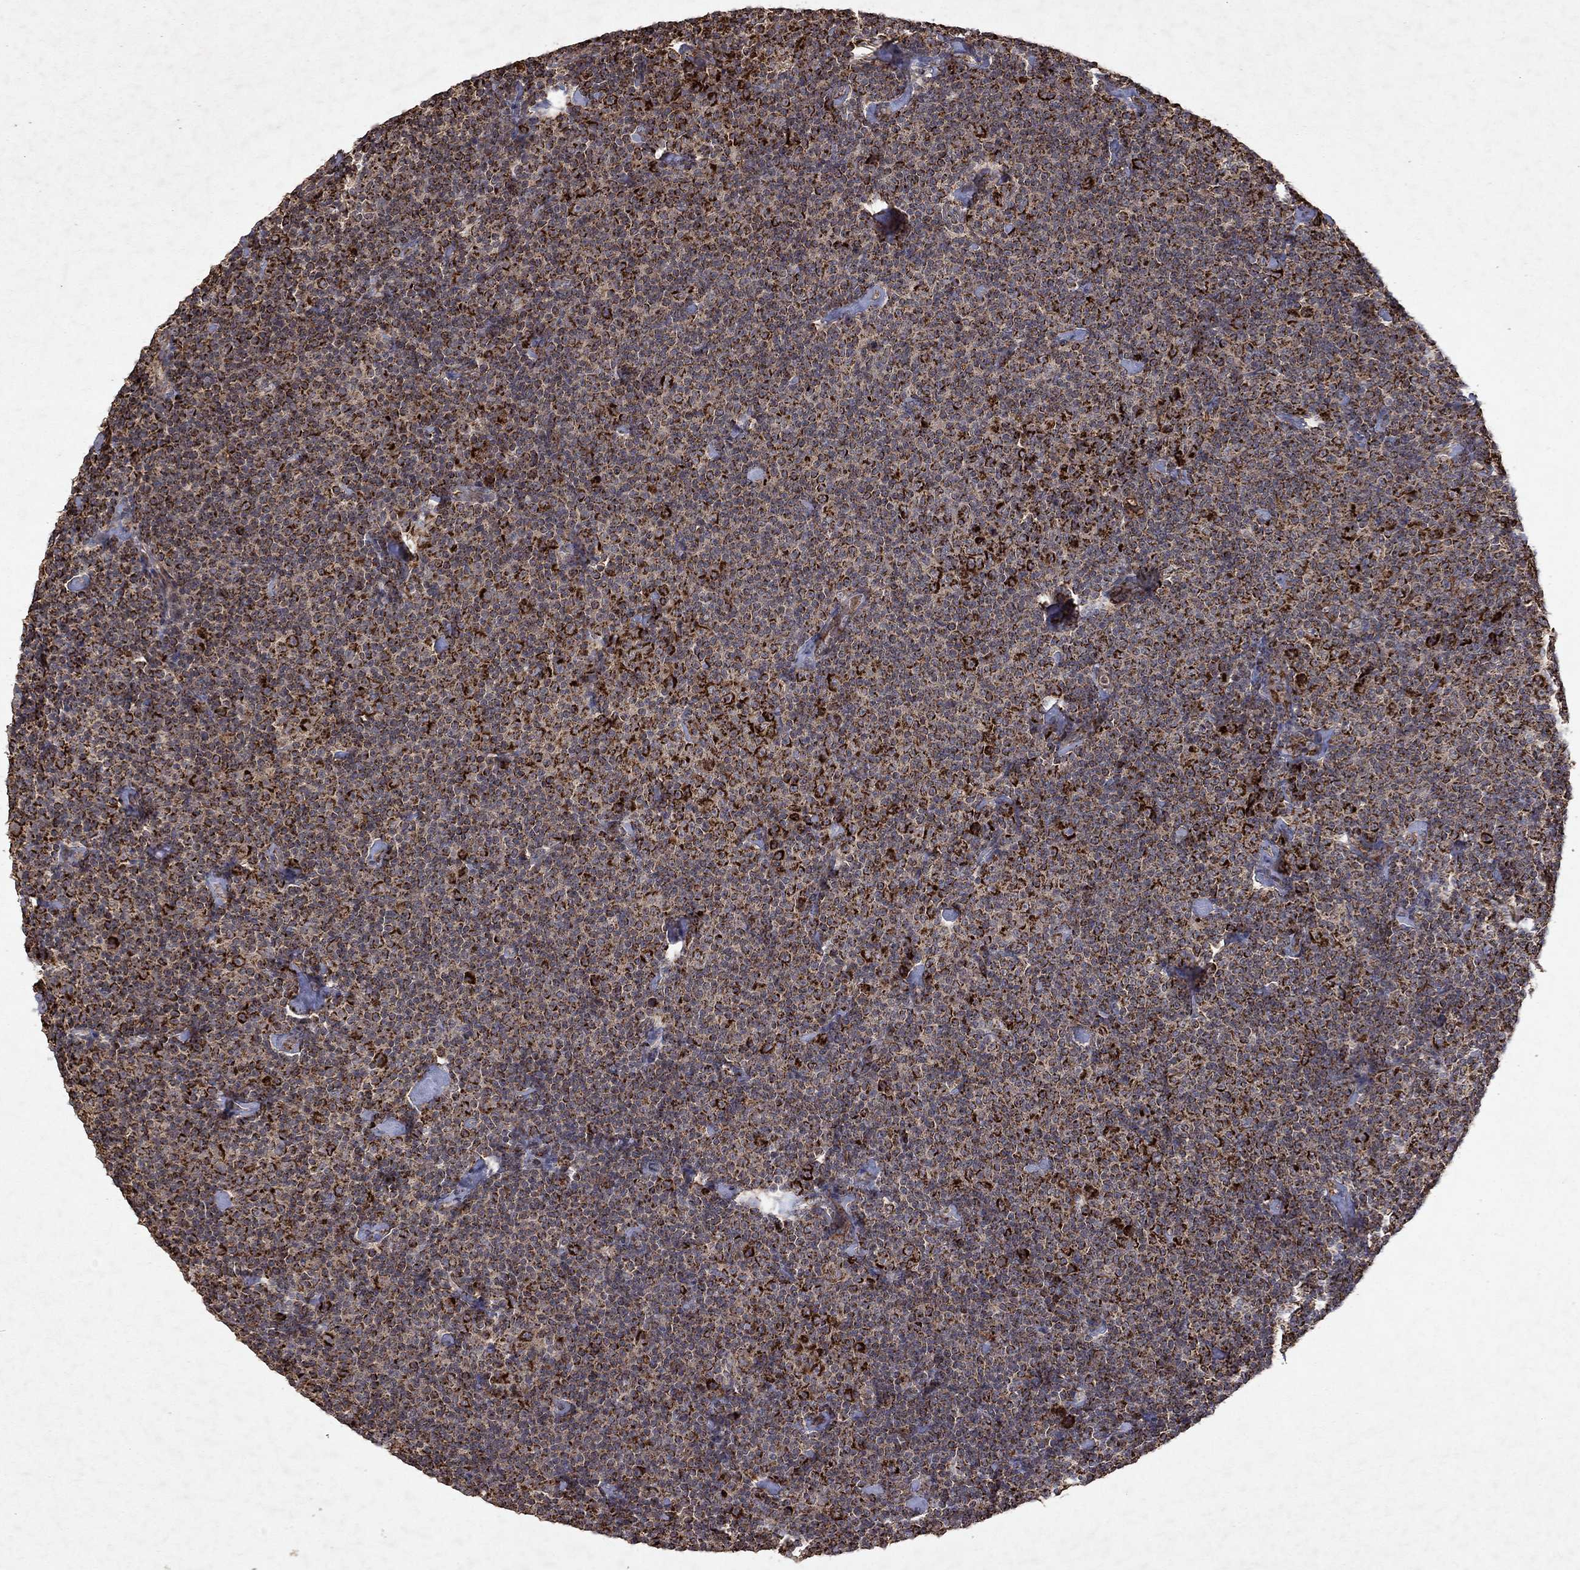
{"staining": {"intensity": "strong", "quantity": "25%-75%", "location": "cytoplasmic/membranous"}, "tissue": "lymphoma", "cell_type": "Tumor cells", "image_type": "cancer", "snomed": [{"axis": "morphology", "description": "Malignant lymphoma, non-Hodgkin's type, Low grade"}, {"axis": "topography", "description": "Lymph node"}], "caption": "Immunohistochemical staining of human low-grade malignant lymphoma, non-Hodgkin's type exhibits strong cytoplasmic/membranous protein expression in approximately 25%-75% of tumor cells.", "gene": "PYROXD2", "patient": {"sex": "male", "age": 81}}